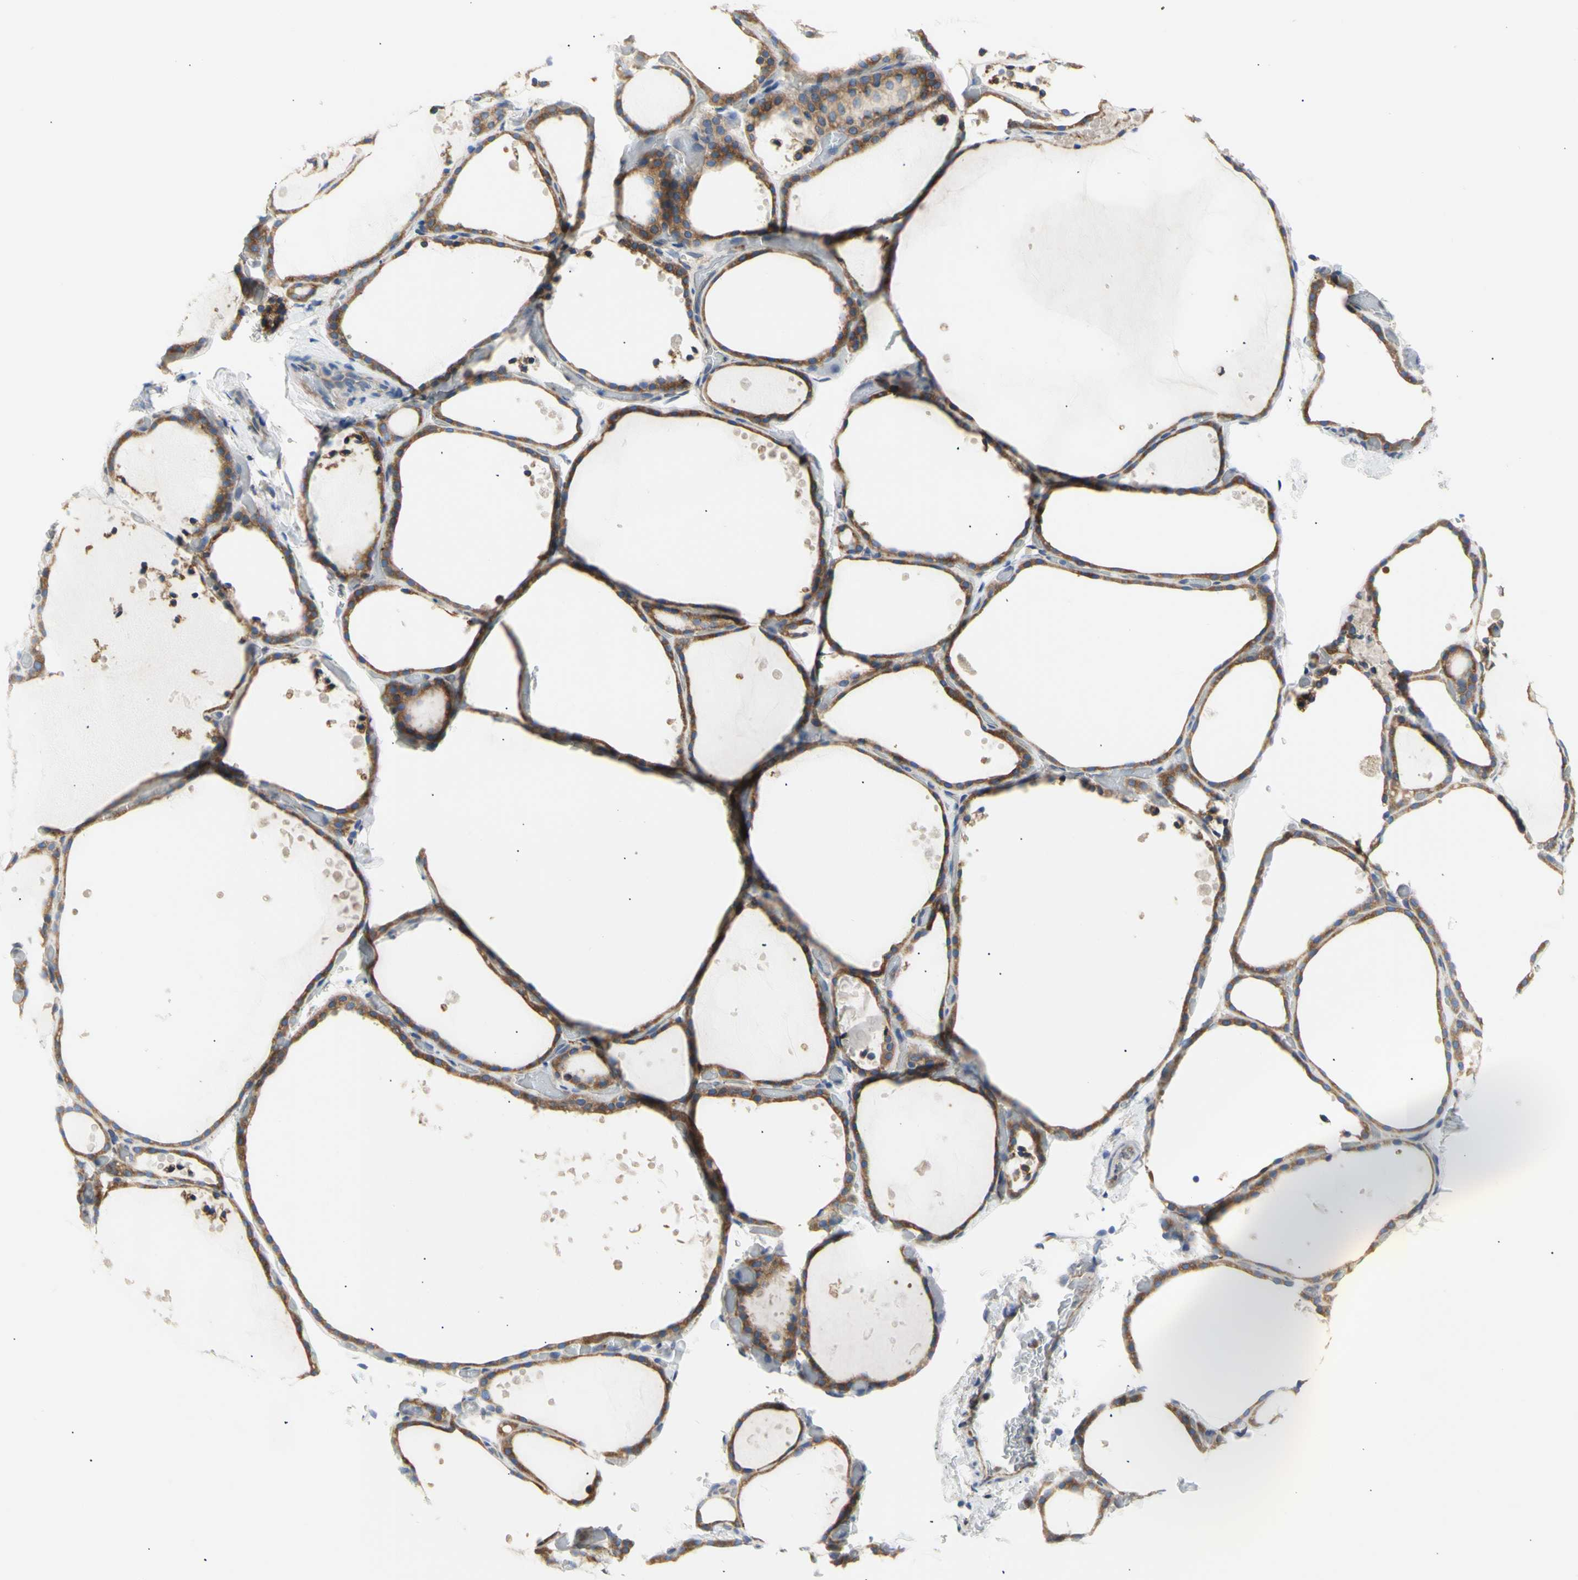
{"staining": {"intensity": "moderate", "quantity": ">75%", "location": "cytoplasmic/membranous"}, "tissue": "thyroid gland", "cell_type": "Glandular cells", "image_type": "normal", "snomed": [{"axis": "morphology", "description": "Normal tissue, NOS"}, {"axis": "topography", "description": "Thyroid gland"}], "caption": "A micrograph of thyroid gland stained for a protein reveals moderate cytoplasmic/membranous brown staining in glandular cells. (Stains: DAB in brown, nuclei in blue, Microscopy: brightfield microscopy at high magnification).", "gene": "ERLIN1", "patient": {"sex": "female", "age": 44}}